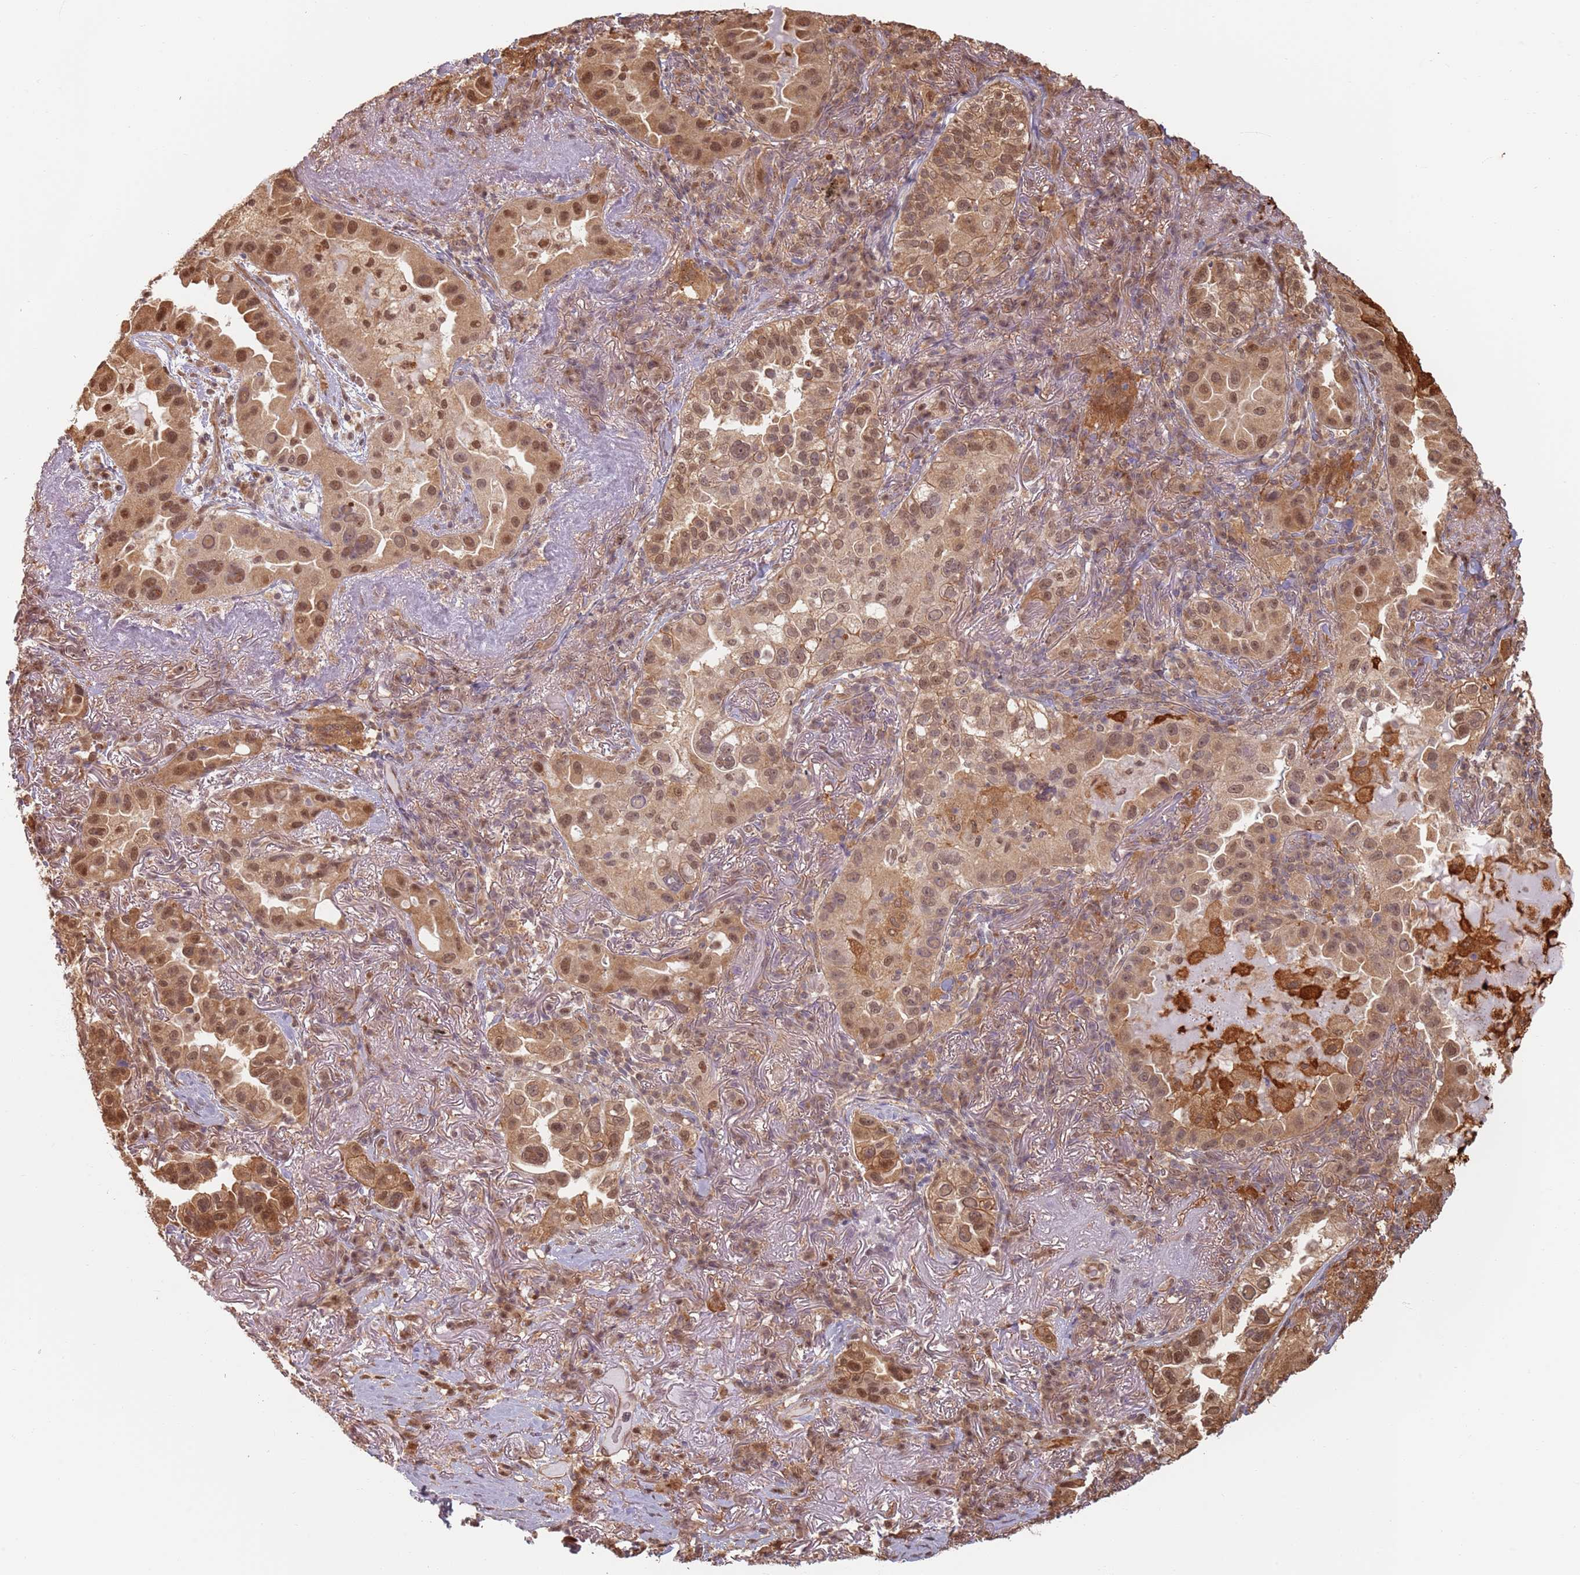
{"staining": {"intensity": "moderate", "quantity": ">75%", "location": "cytoplasmic/membranous,nuclear"}, "tissue": "lung cancer", "cell_type": "Tumor cells", "image_type": "cancer", "snomed": [{"axis": "morphology", "description": "Adenocarcinoma, NOS"}, {"axis": "topography", "description": "Lung"}], "caption": "This histopathology image displays lung adenocarcinoma stained with IHC to label a protein in brown. The cytoplasmic/membranous and nuclear of tumor cells show moderate positivity for the protein. Nuclei are counter-stained blue.", "gene": "PLSCR5", "patient": {"sex": "female", "age": 69}}